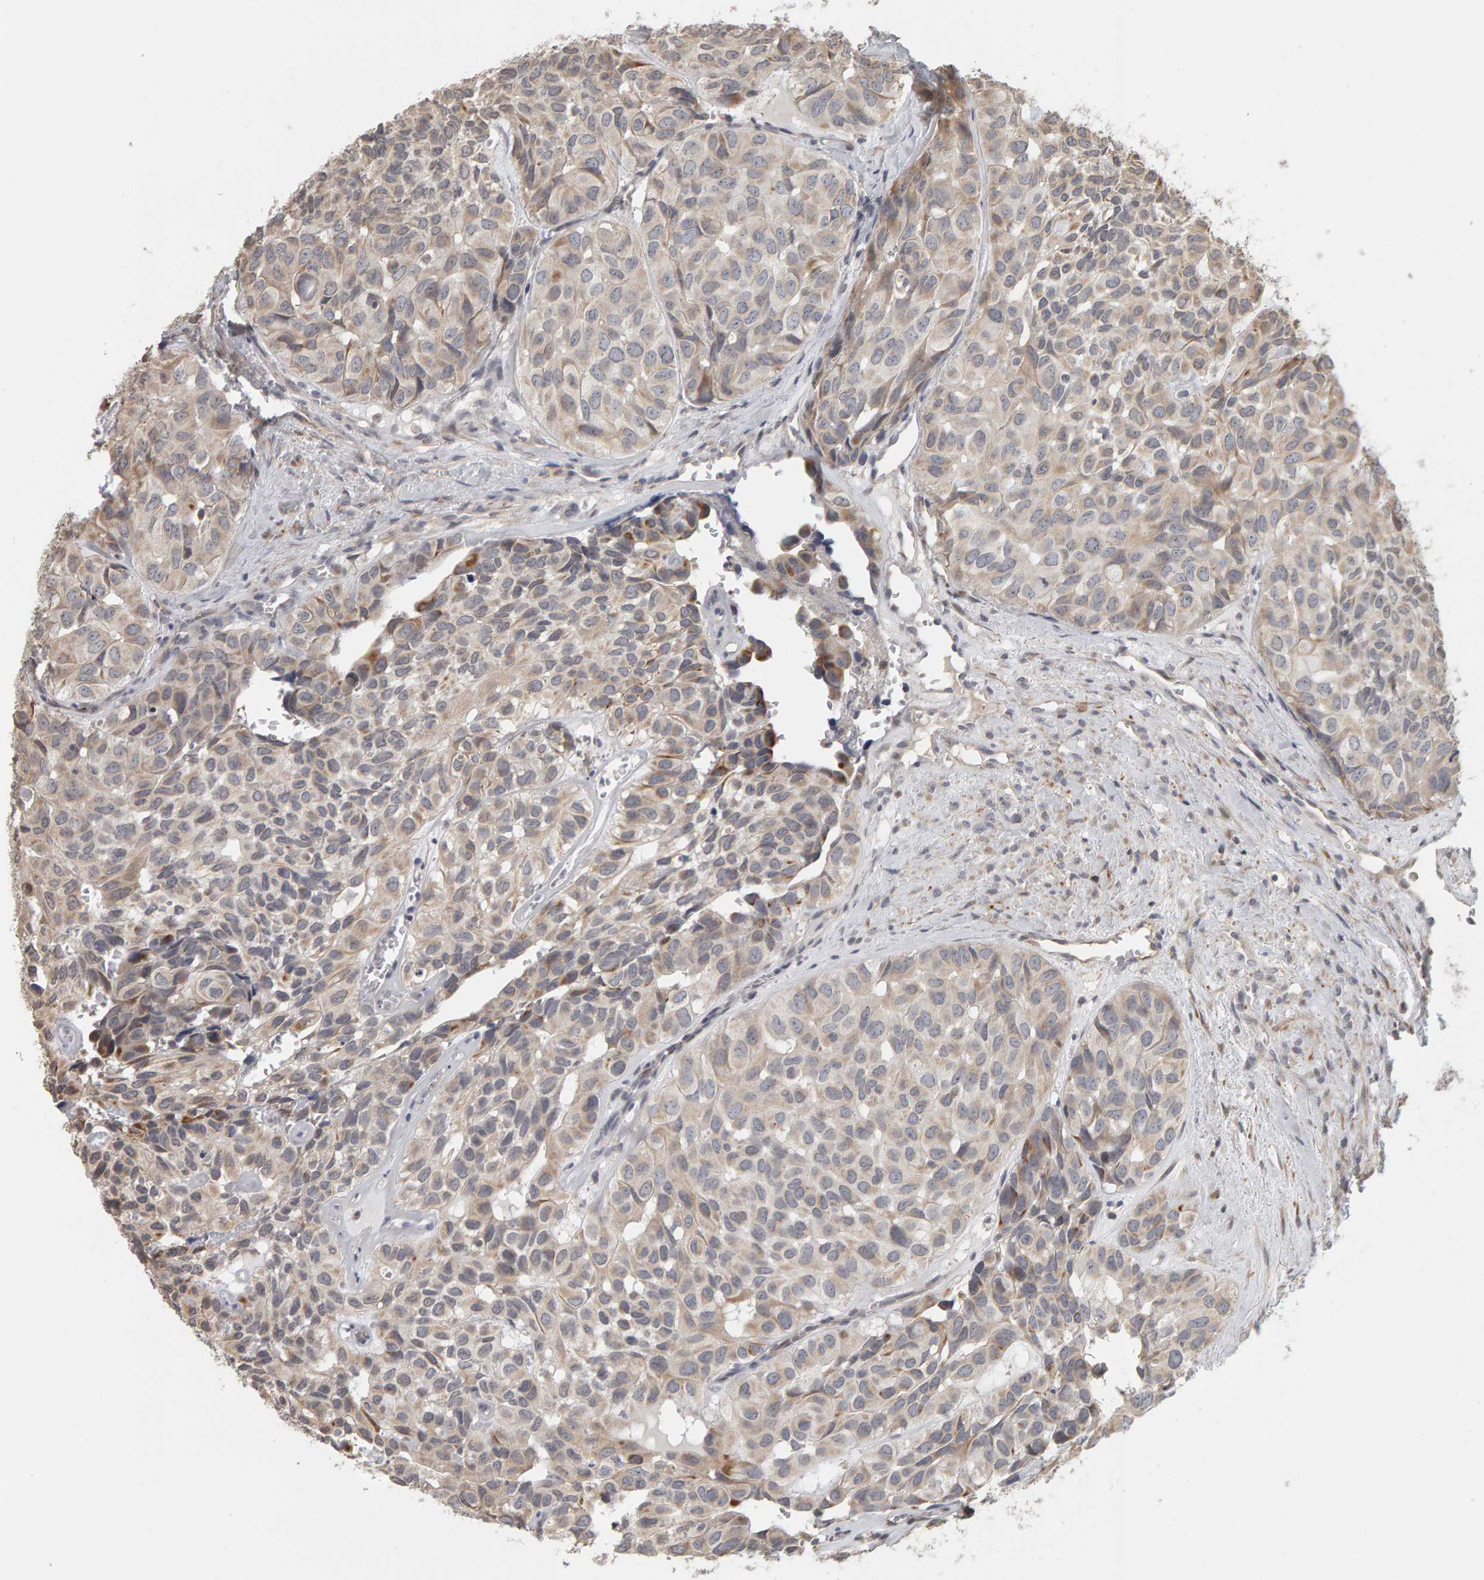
{"staining": {"intensity": "weak", "quantity": "25%-75%", "location": "cytoplasmic/membranous"}, "tissue": "head and neck cancer", "cell_type": "Tumor cells", "image_type": "cancer", "snomed": [{"axis": "morphology", "description": "Adenocarcinoma, NOS"}, {"axis": "topography", "description": "Salivary gland, NOS"}, {"axis": "topography", "description": "Head-Neck"}], "caption": "This is a micrograph of immunohistochemistry staining of head and neck adenocarcinoma, which shows weak staining in the cytoplasmic/membranous of tumor cells.", "gene": "TEFM", "patient": {"sex": "female", "age": 76}}